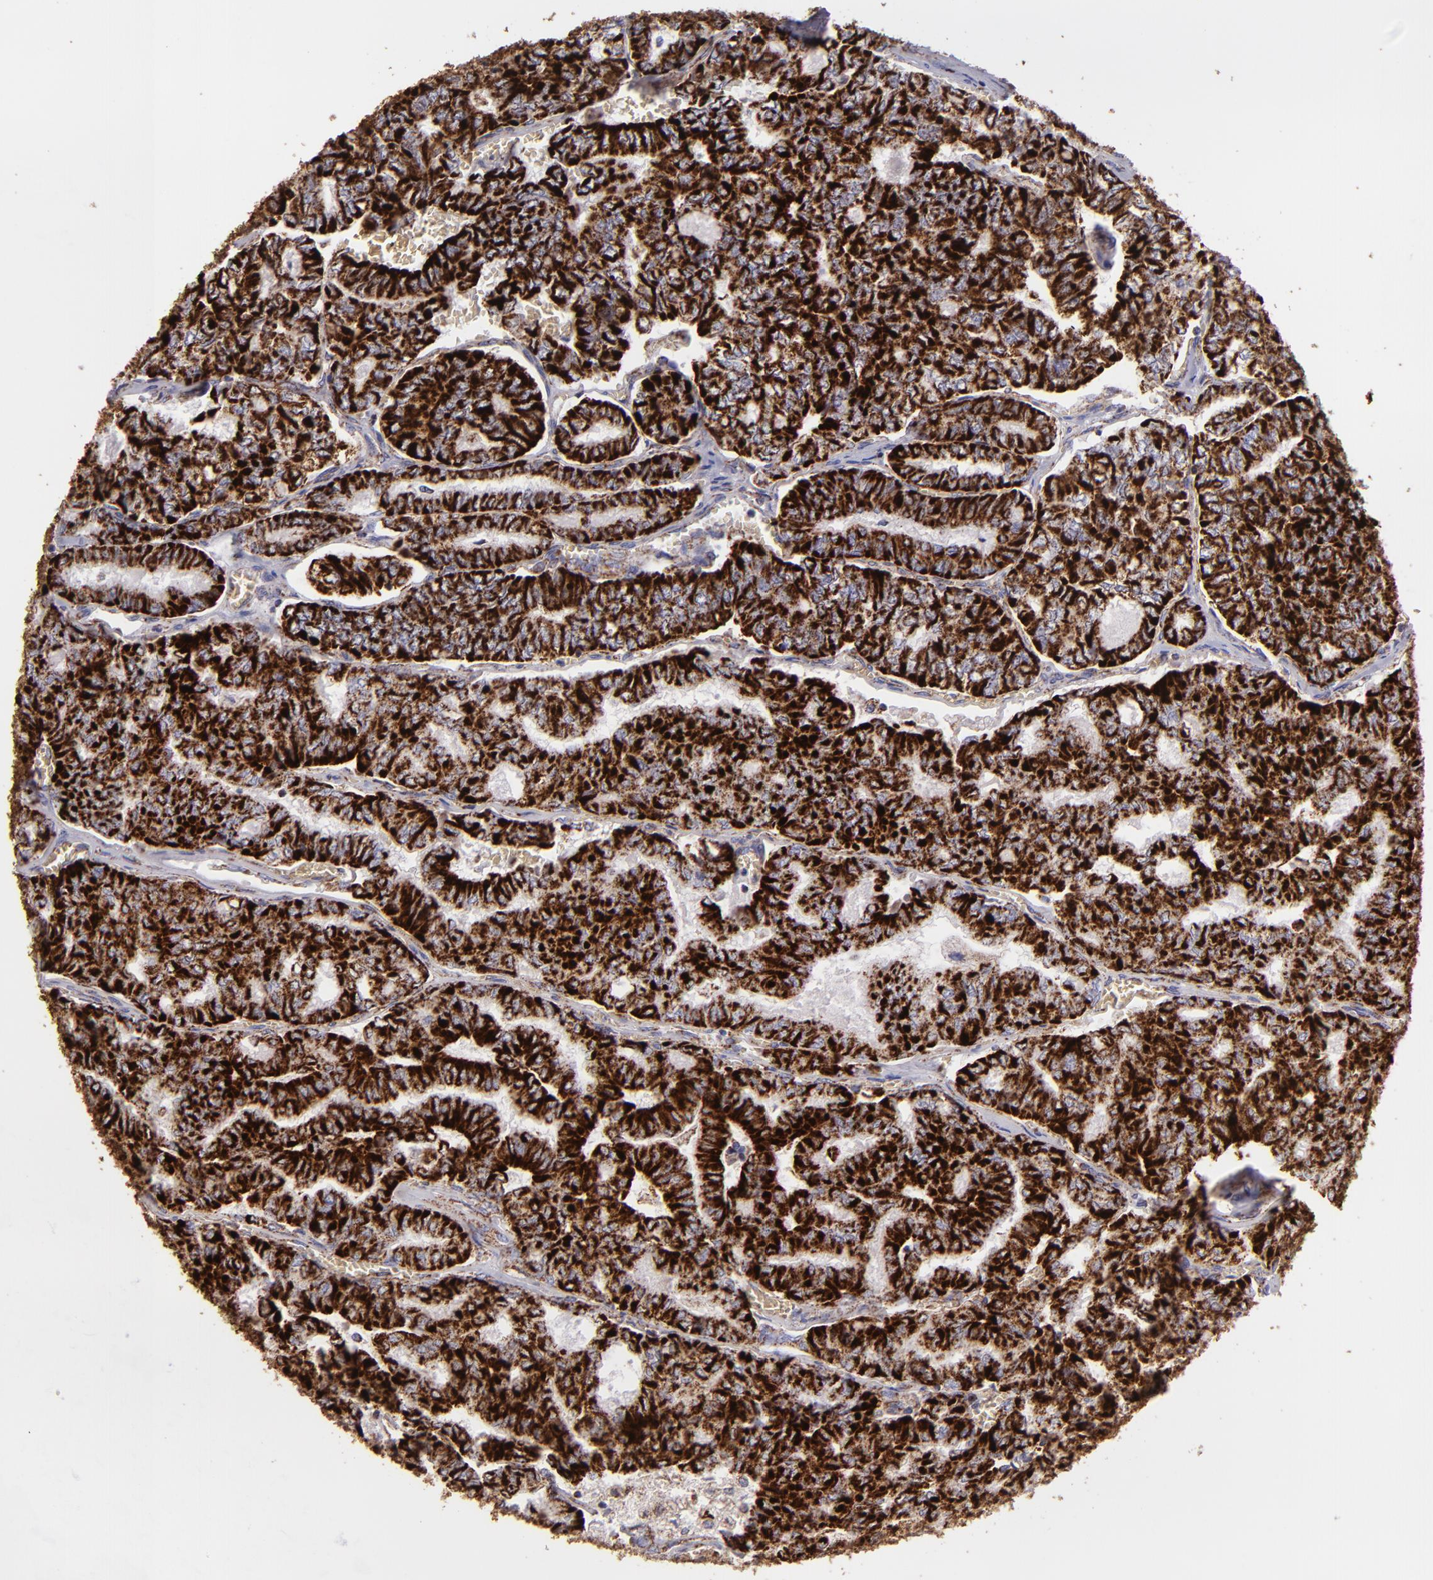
{"staining": {"intensity": "strong", "quantity": ">75%", "location": "cytoplasmic/membranous"}, "tissue": "thyroid cancer", "cell_type": "Tumor cells", "image_type": "cancer", "snomed": [{"axis": "morphology", "description": "Papillary adenocarcinoma, NOS"}, {"axis": "topography", "description": "Thyroid gland"}], "caption": "Protein staining of thyroid papillary adenocarcinoma tissue demonstrates strong cytoplasmic/membranous expression in approximately >75% of tumor cells.", "gene": "HSPD1", "patient": {"sex": "female", "age": 35}}